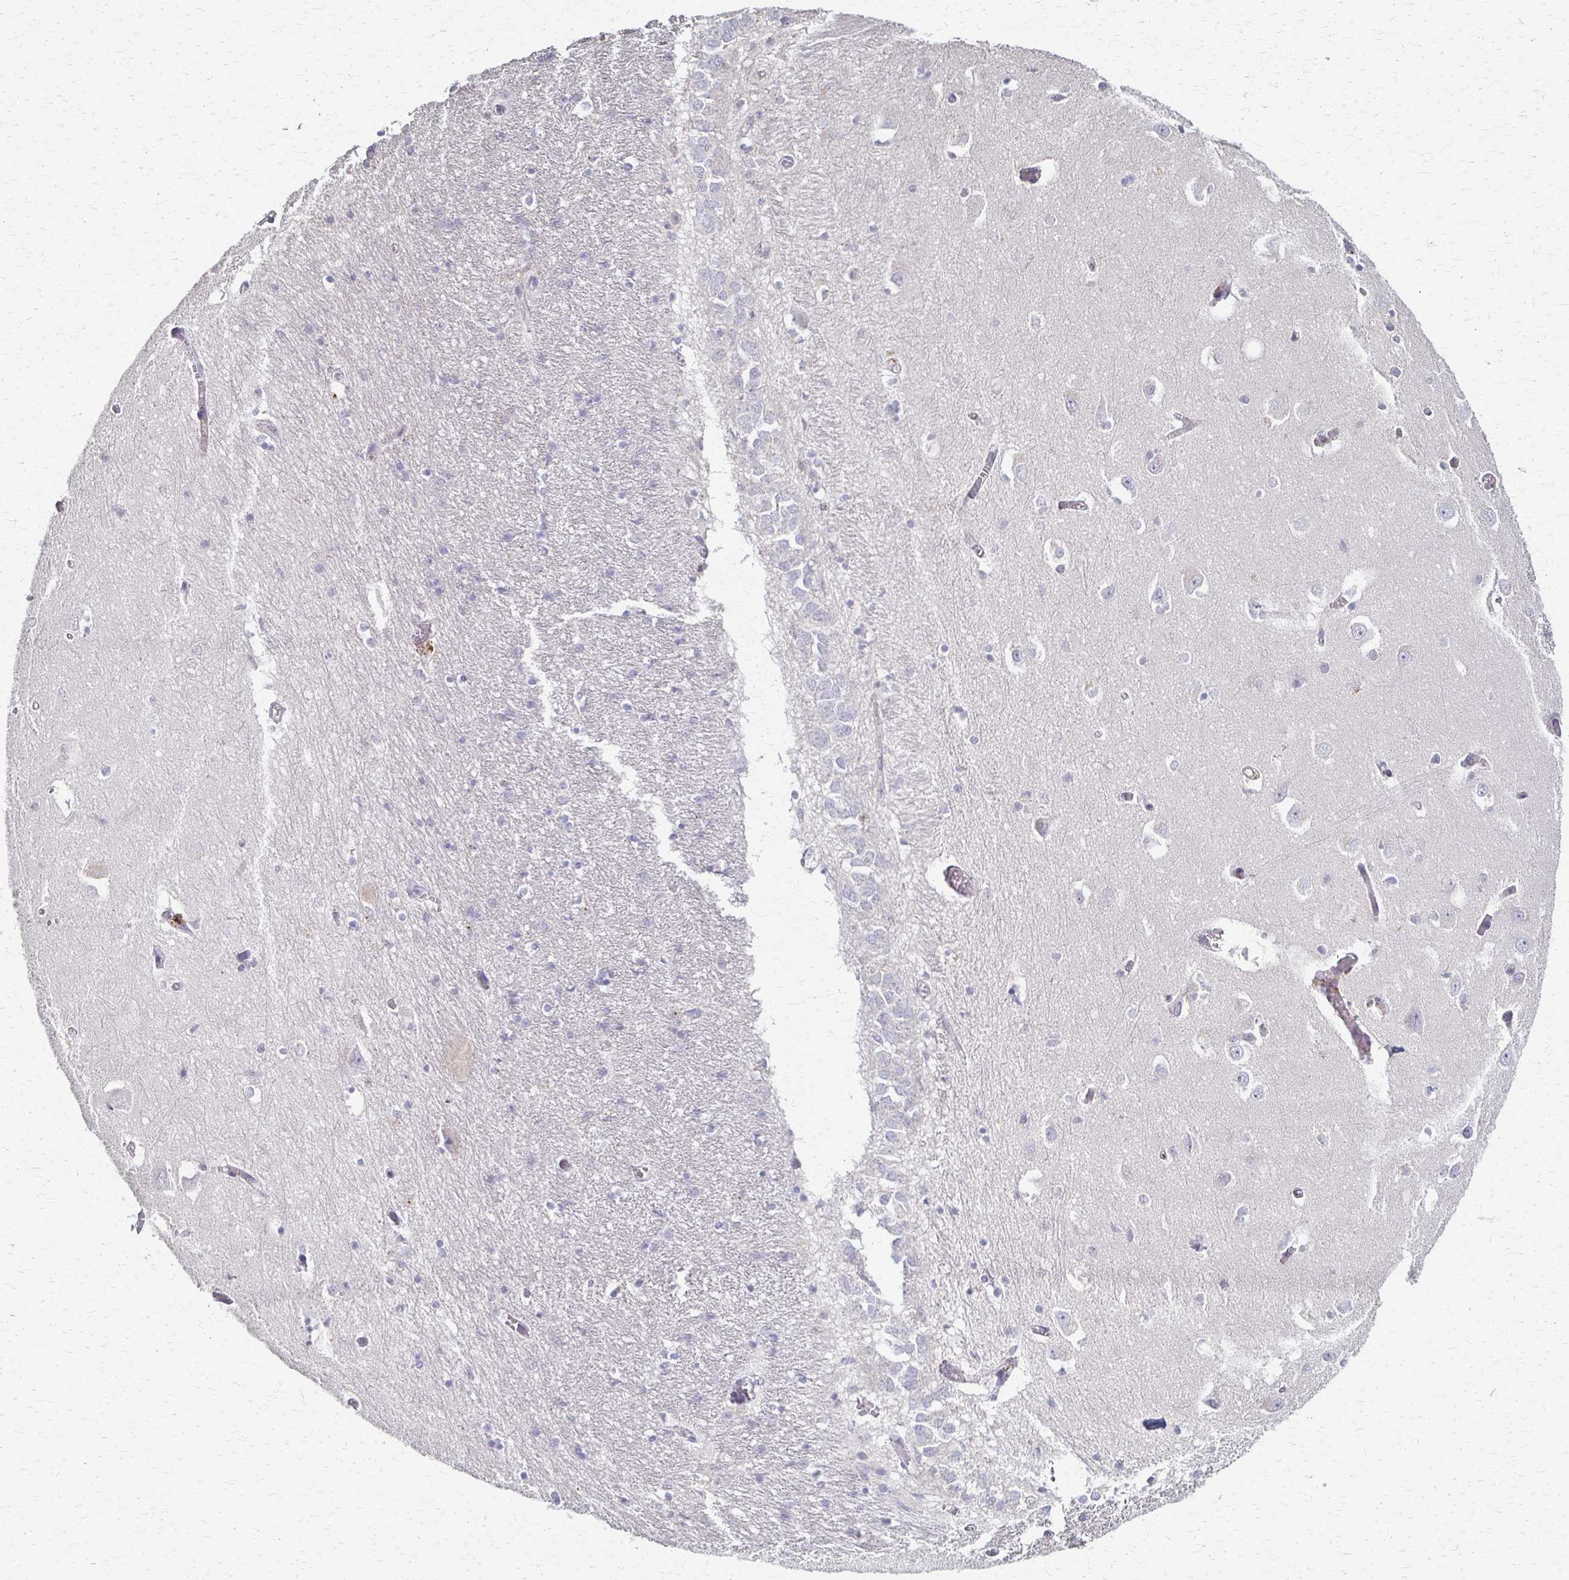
{"staining": {"intensity": "negative", "quantity": "none", "location": "none"}, "tissue": "caudate", "cell_type": "Glial cells", "image_type": "normal", "snomed": [{"axis": "morphology", "description": "Normal tissue, NOS"}, {"axis": "topography", "description": "Lateral ventricle wall"}, {"axis": "topography", "description": "Hippocampus"}], "caption": "Unremarkable caudate was stained to show a protein in brown. There is no significant staining in glial cells. (Stains: DAB (3,3'-diaminobenzidine) immunohistochemistry (IHC) with hematoxylin counter stain, Microscopy: brightfield microscopy at high magnification).", "gene": "C1QTNF7", "patient": {"sex": "female", "age": 63}}